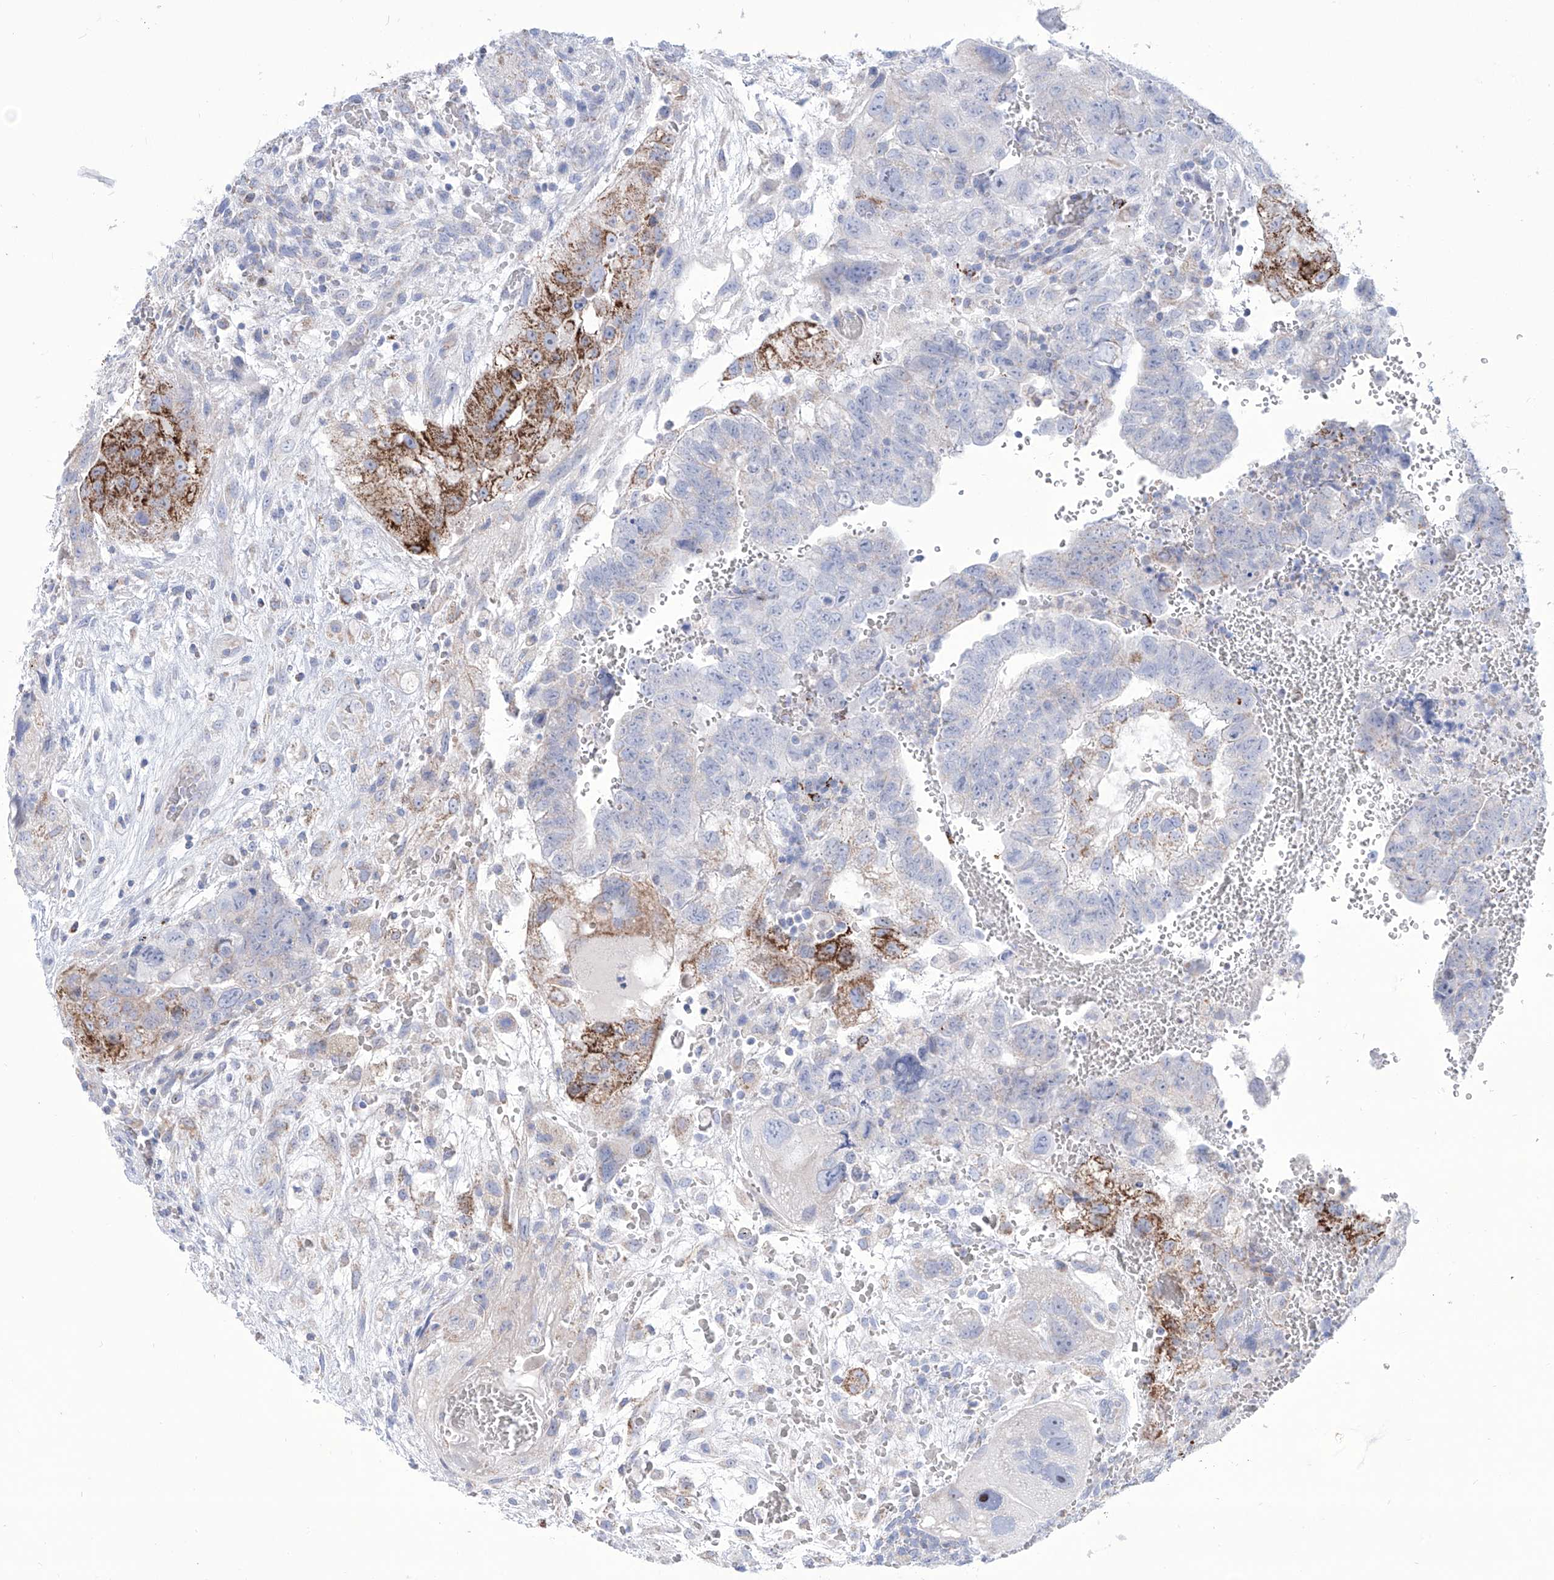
{"staining": {"intensity": "strong", "quantity": "<25%", "location": "cytoplasmic/membranous"}, "tissue": "testis cancer", "cell_type": "Tumor cells", "image_type": "cancer", "snomed": [{"axis": "morphology", "description": "Carcinoma, Embryonal, NOS"}, {"axis": "topography", "description": "Testis"}], "caption": "High-power microscopy captured an immunohistochemistry (IHC) image of embryonal carcinoma (testis), revealing strong cytoplasmic/membranous expression in about <25% of tumor cells. The staining is performed using DAB (3,3'-diaminobenzidine) brown chromogen to label protein expression. The nuclei are counter-stained blue using hematoxylin.", "gene": "ALDH6A1", "patient": {"sex": "male", "age": 37}}